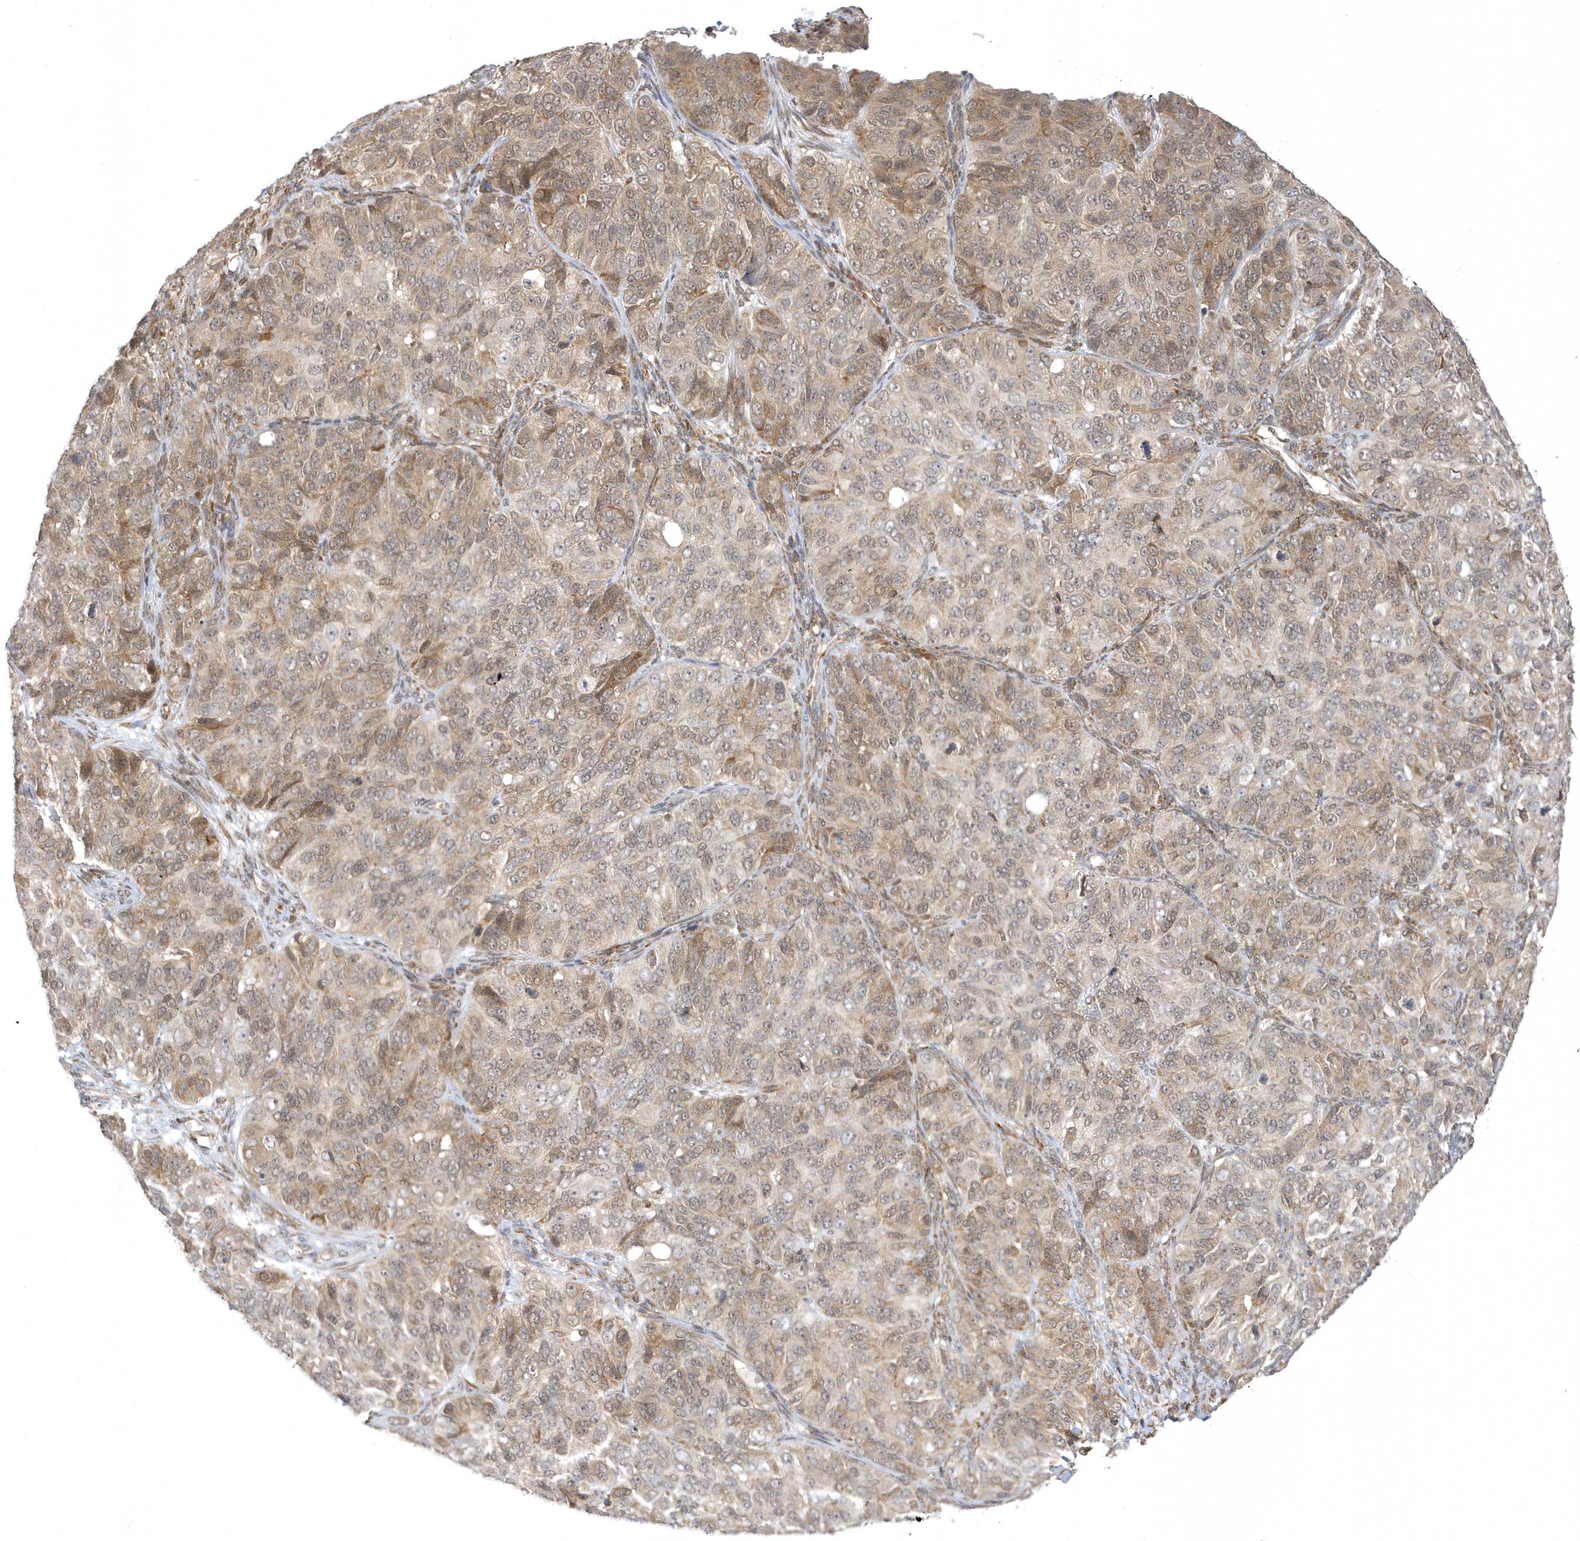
{"staining": {"intensity": "weak", "quantity": "25%-75%", "location": "cytoplasmic/membranous"}, "tissue": "ovarian cancer", "cell_type": "Tumor cells", "image_type": "cancer", "snomed": [{"axis": "morphology", "description": "Carcinoma, endometroid"}, {"axis": "topography", "description": "Ovary"}], "caption": "Protein expression analysis of endometroid carcinoma (ovarian) shows weak cytoplasmic/membranous staining in about 25%-75% of tumor cells.", "gene": "METTL21A", "patient": {"sex": "female", "age": 51}}